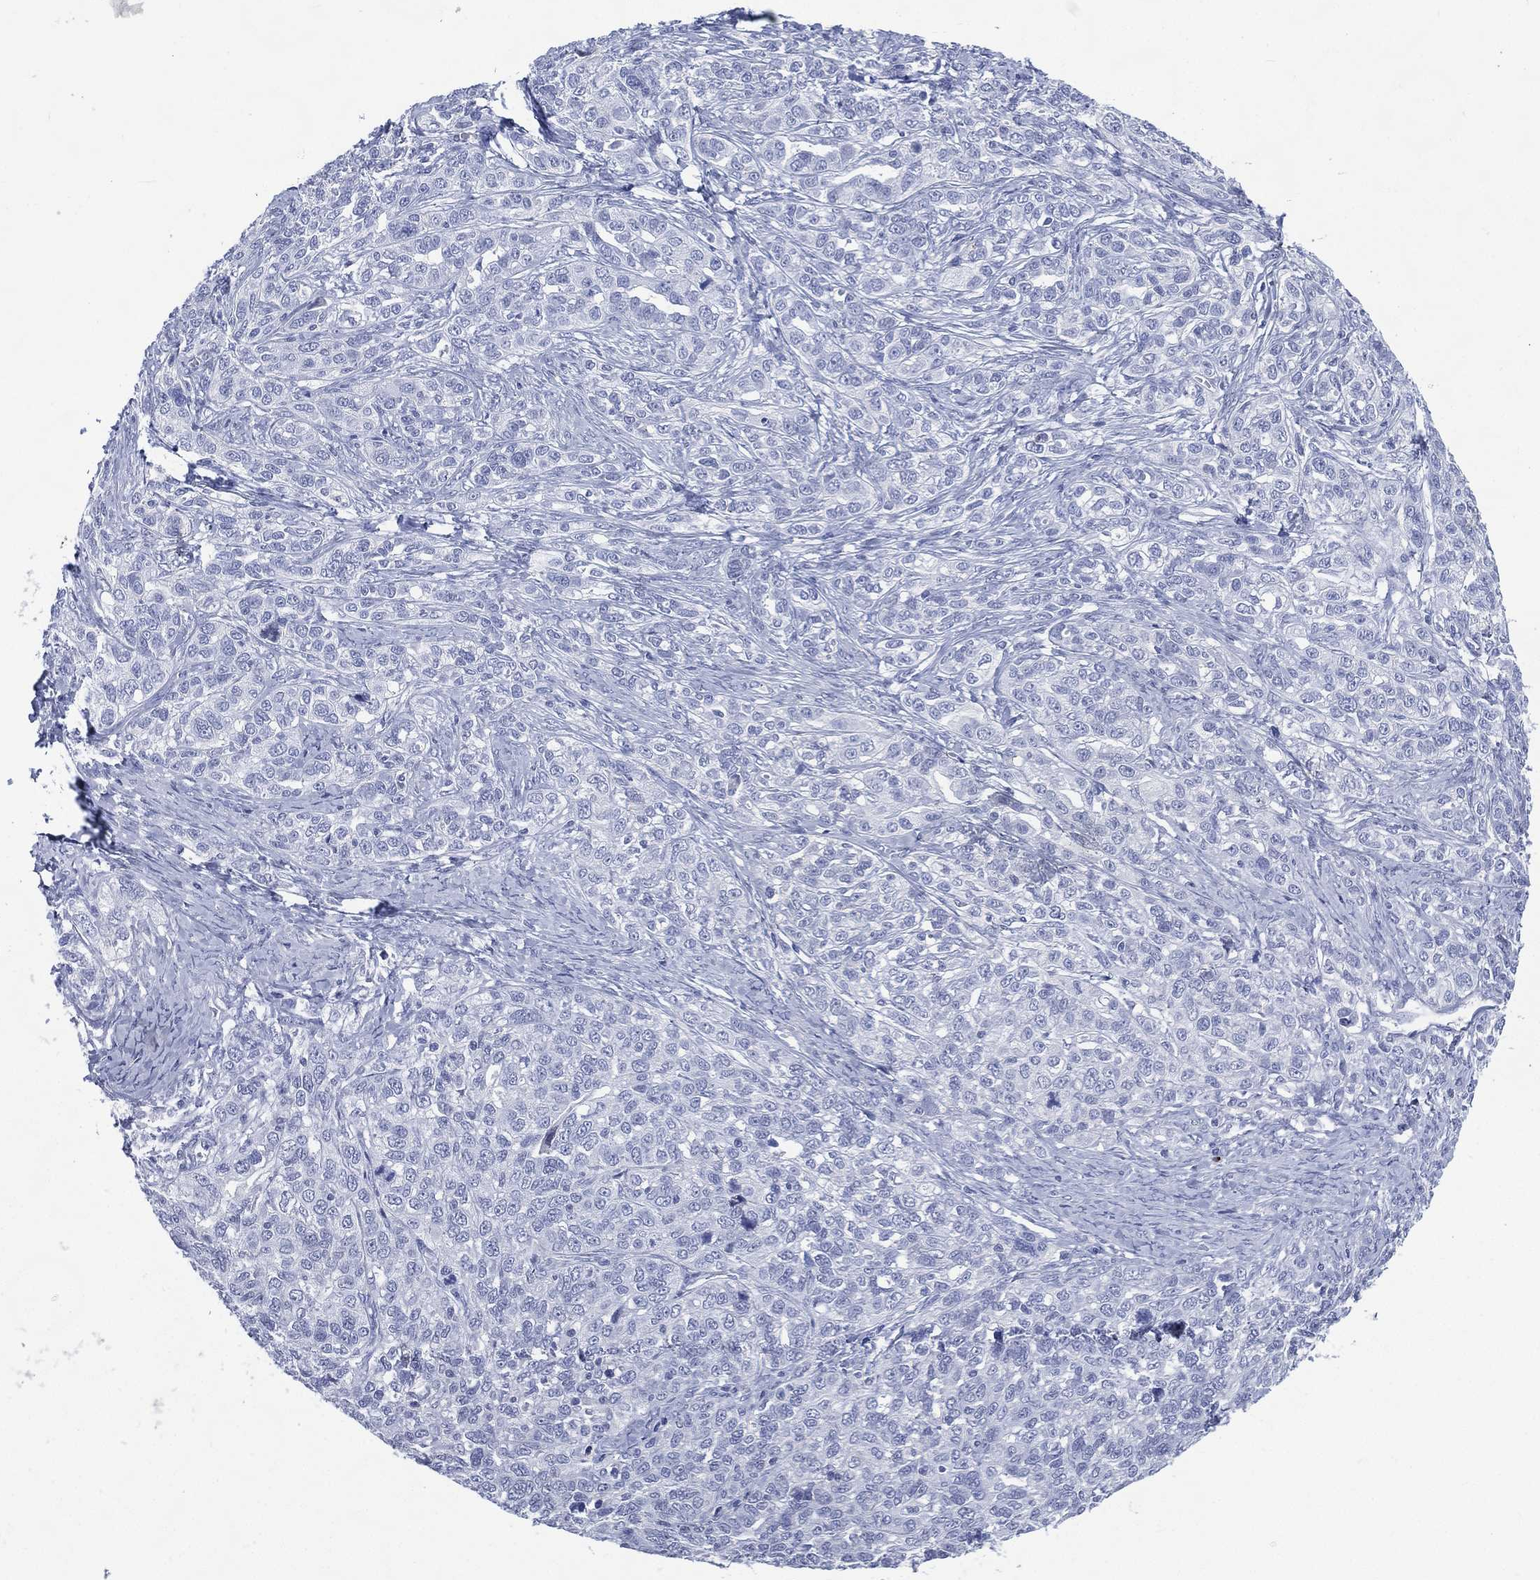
{"staining": {"intensity": "negative", "quantity": "none", "location": "none"}, "tissue": "ovarian cancer", "cell_type": "Tumor cells", "image_type": "cancer", "snomed": [{"axis": "morphology", "description": "Cystadenocarcinoma, serous, NOS"}, {"axis": "topography", "description": "Ovary"}], "caption": "An image of serous cystadenocarcinoma (ovarian) stained for a protein displays no brown staining in tumor cells.", "gene": "TMEM247", "patient": {"sex": "female", "age": 71}}